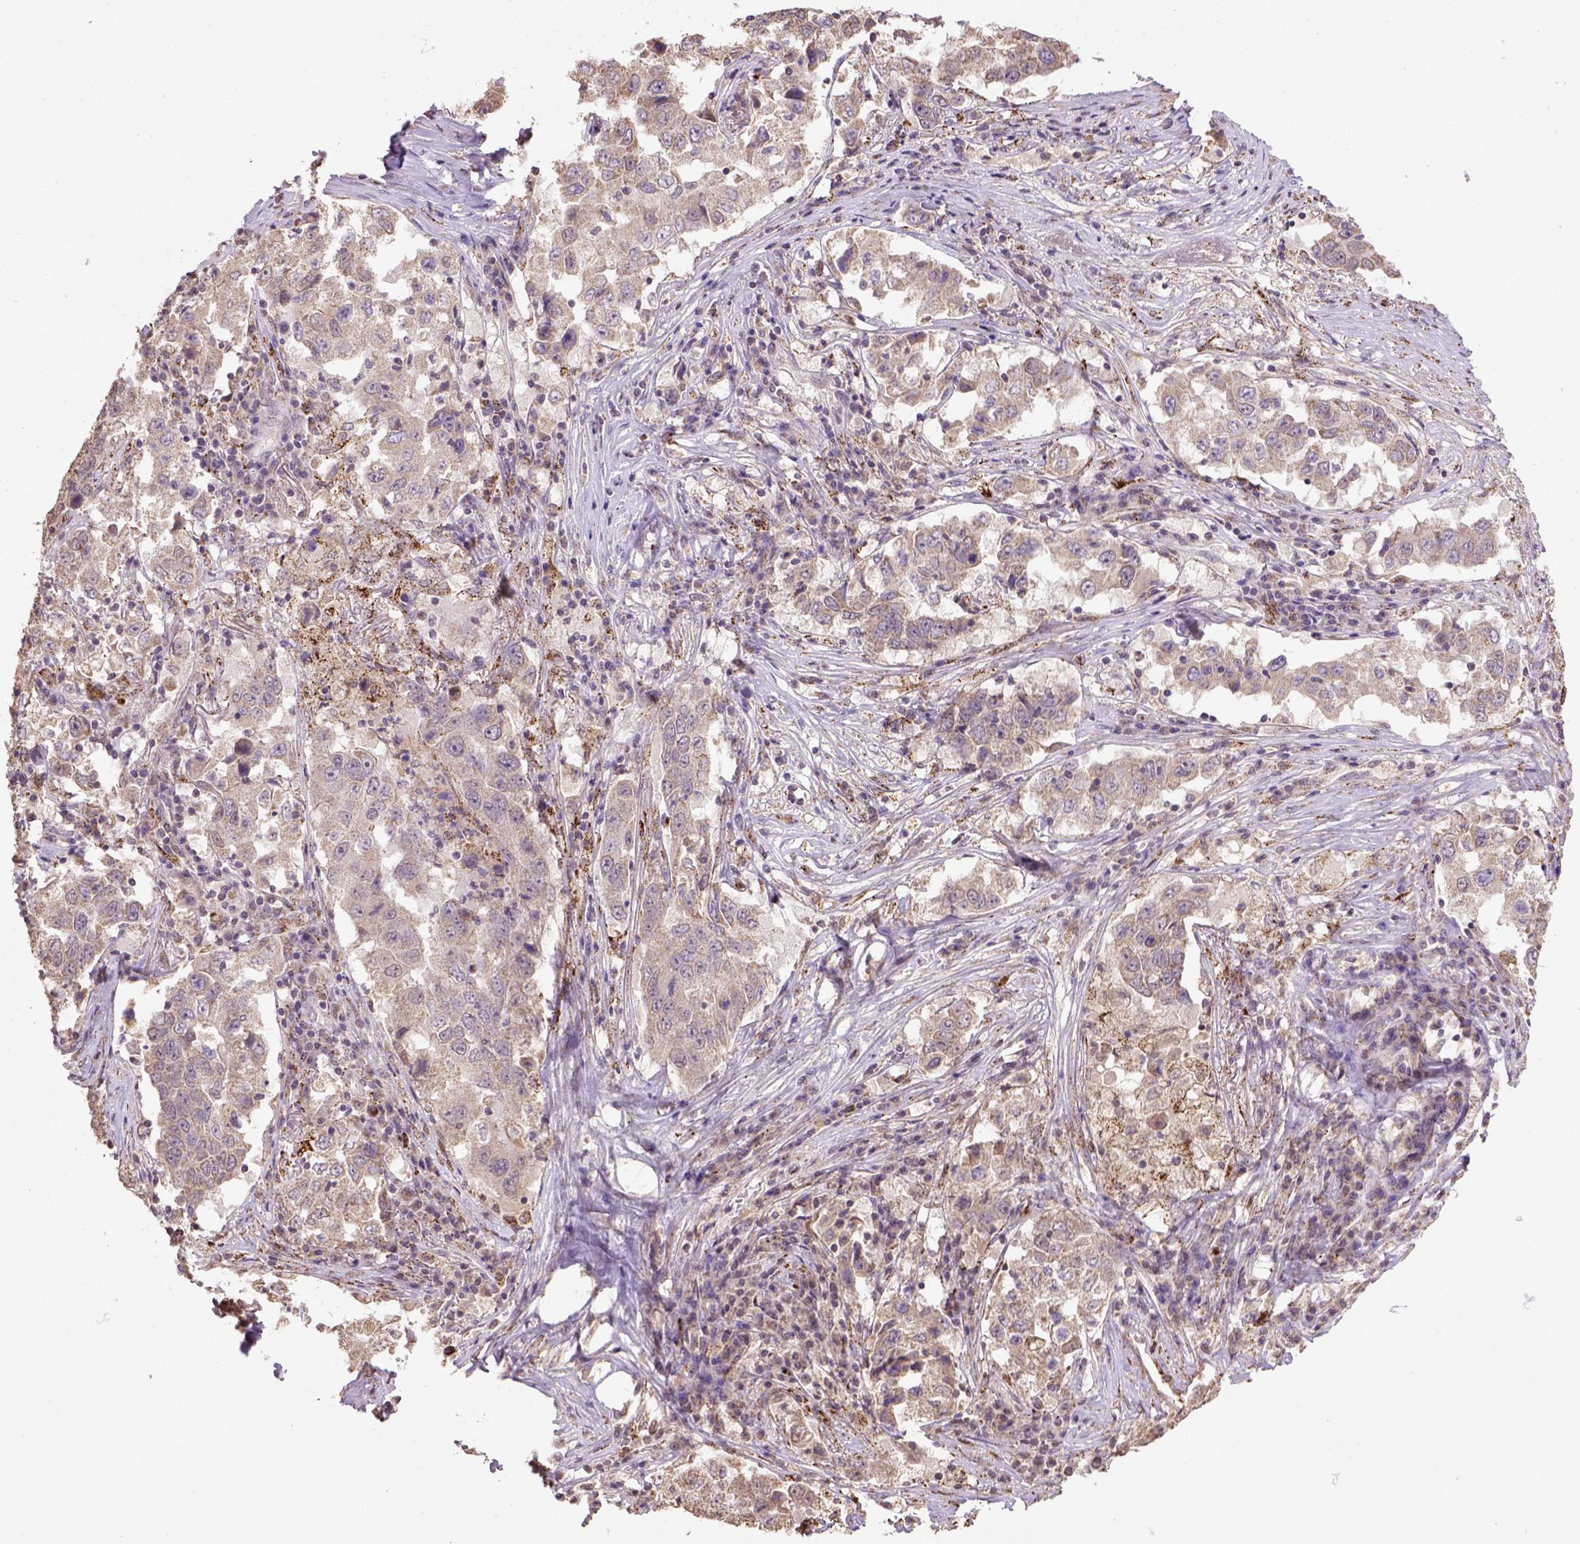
{"staining": {"intensity": "weak", "quantity": ">75%", "location": "cytoplasmic/membranous"}, "tissue": "lung cancer", "cell_type": "Tumor cells", "image_type": "cancer", "snomed": [{"axis": "morphology", "description": "Adenocarcinoma, NOS"}, {"axis": "topography", "description": "Lung"}], "caption": "Protein positivity by immunohistochemistry displays weak cytoplasmic/membranous positivity in about >75% of tumor cells in lung cancer (adenocarcinoma).", "gene": "NUDT10", "patient": {"sex": "male", "age": 73}}